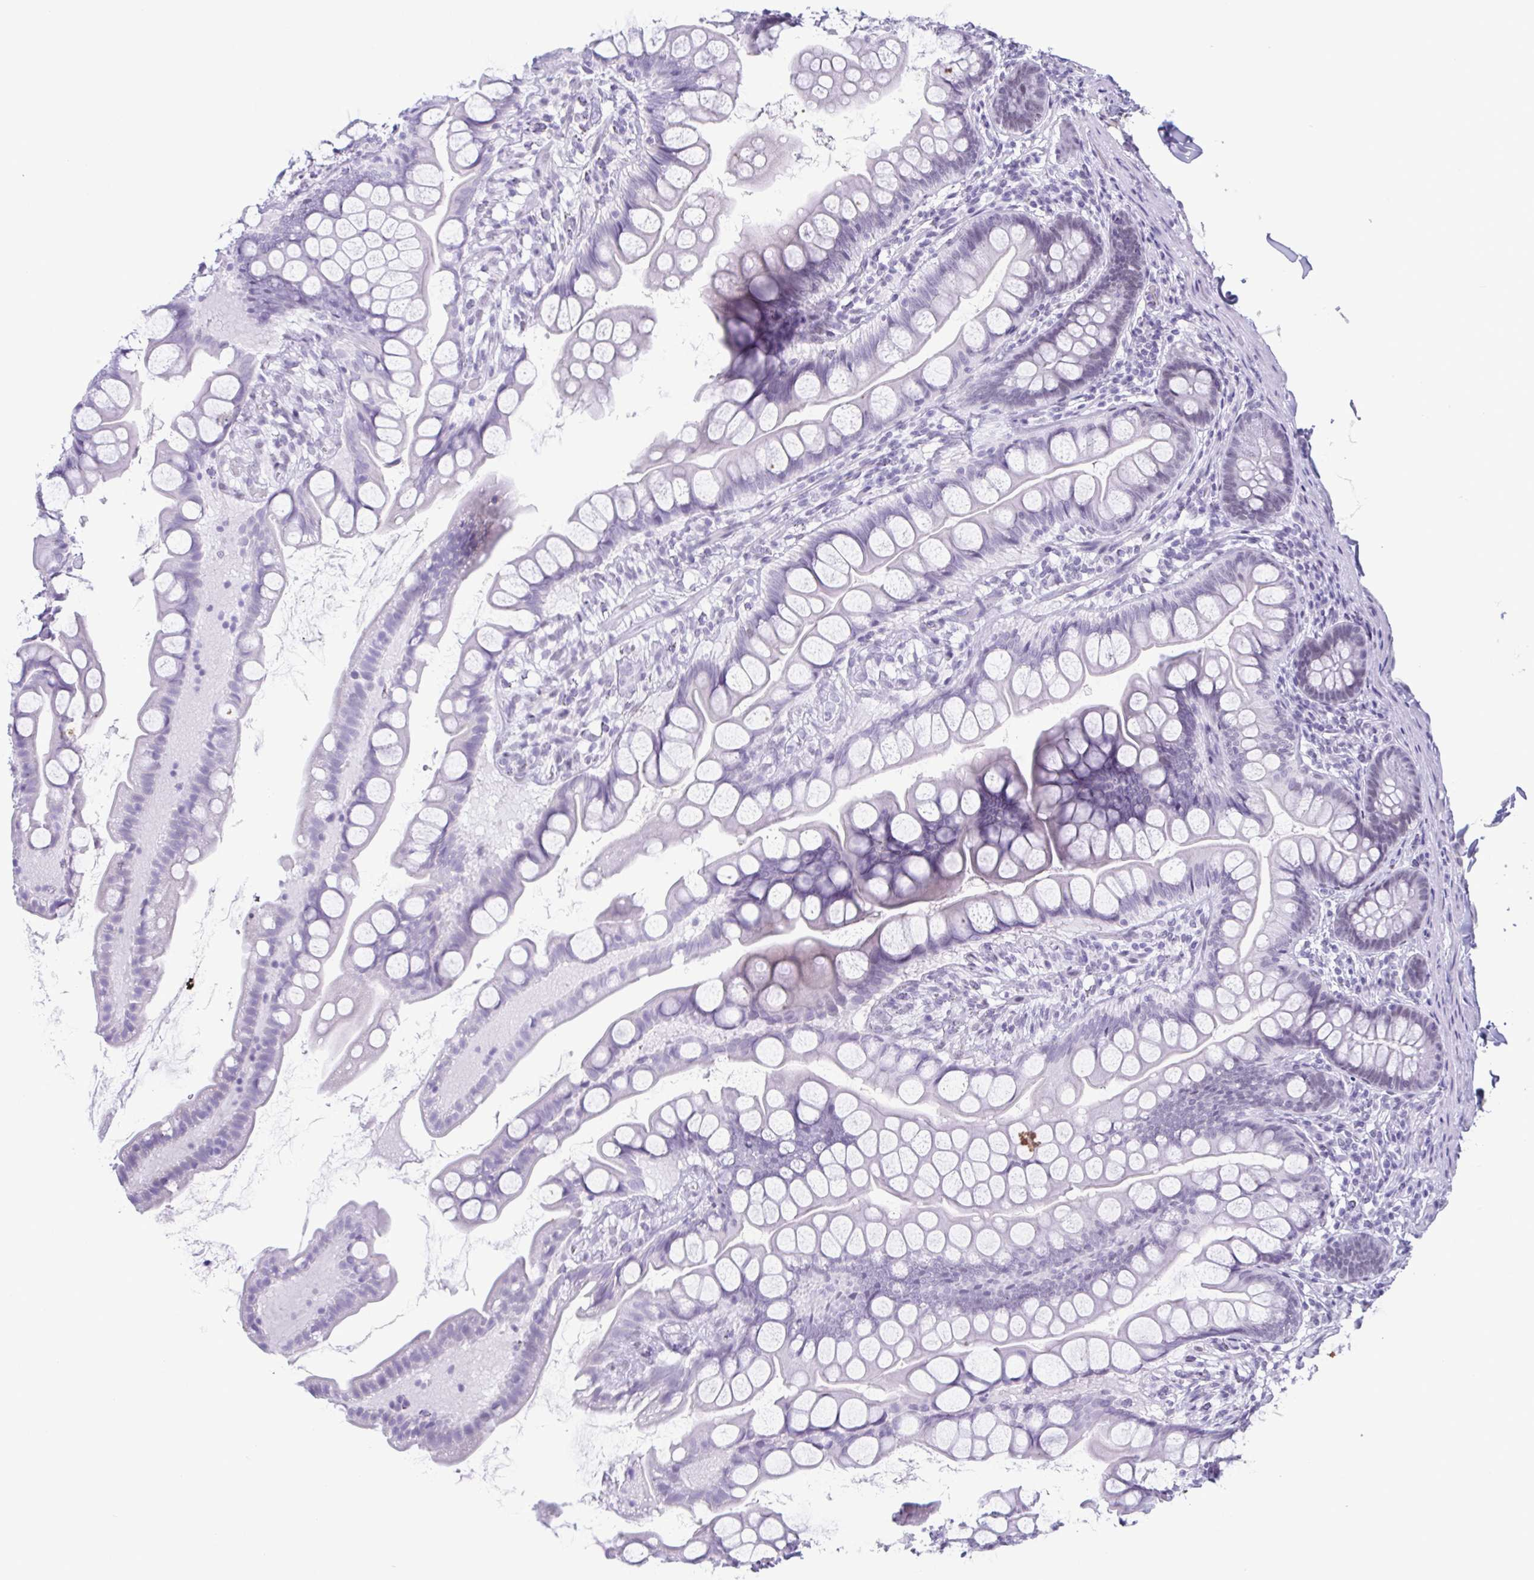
{"staining": {"intensity": "negative", "quantity": "none", "location": "none"}, "tissue": "small intestine", "cell_type": "Glandular cells", "image_type": "normal", "snomed": [{"axis": "morphology", "description": "Normal tissue, NOS"}, {"axis": "topography", "description": "Small intestine"}], "caption": "Immunohistochemistry photomicrograph of unremarkable small intestine stained for a protein (brown), which demonstrates no expression in glandular cells. (DAB (3,3'-diaminobenzidine) IHC visualized using brightfield microscopy, high magnification).", "gene": "SUGP2", "patient": {"sex": "male", "age": 70}}